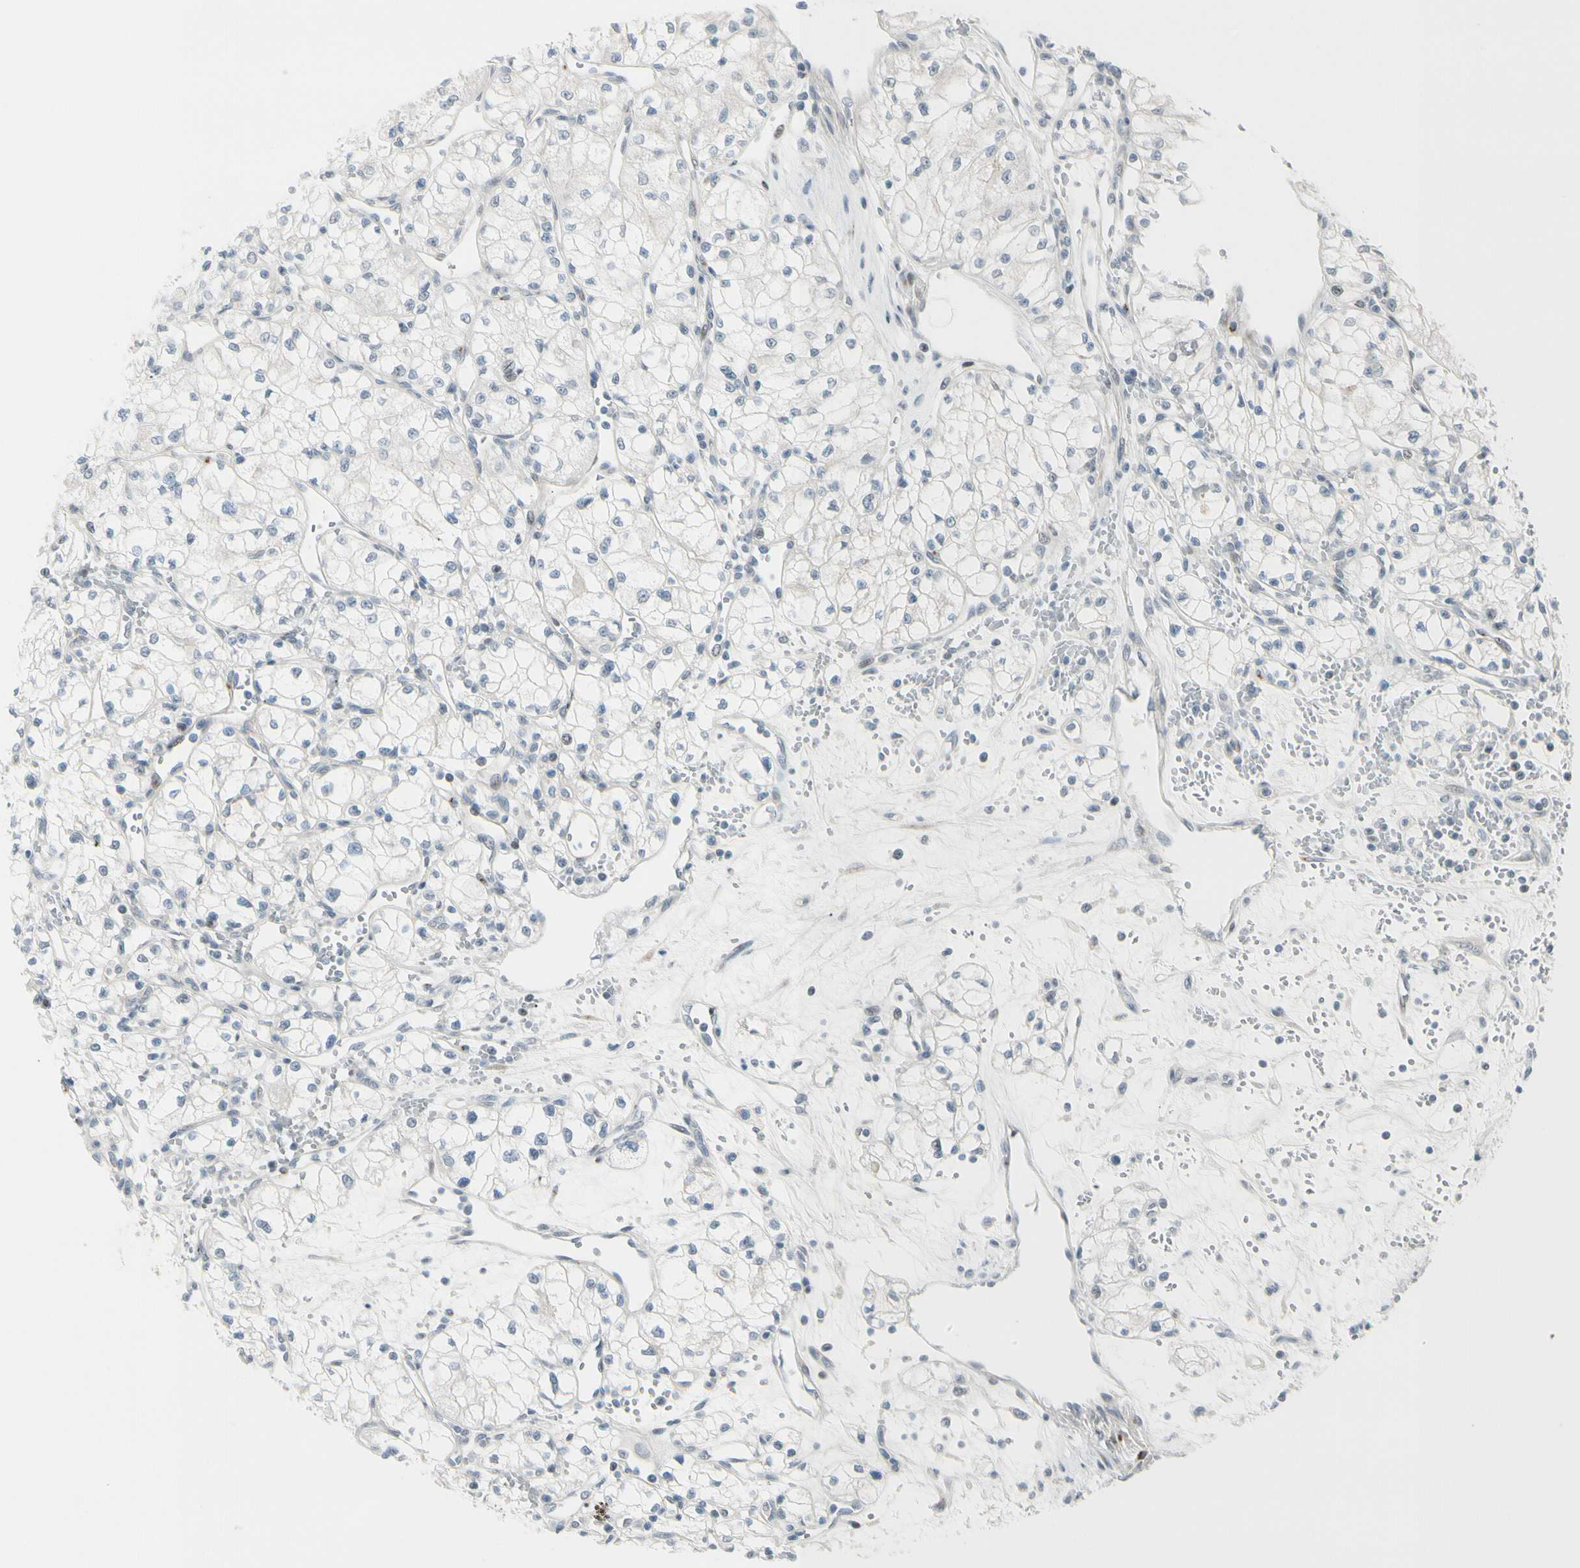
{"staining": {"intensity": "negative", "quantity": "none", "location": "none"}, "tissue": "renal cancer", "cell_type": "Tumor cells", "image_type": "cancer", "snomed": [{"axis": "morphology", "description": "Normal tissue, NOS"}, {"axis": "morphology", "description": "Adenocarcinoma, NOS"}, {"axis": "topography", "description": "Kidney"}], "caption": "DAB immunohistochemical staining of renal adenocarcinoma demonstrates no significant positivity in tumor cells.", "gene": "B4GALNT1", "patient": {"sex": "male", "age": 59}}